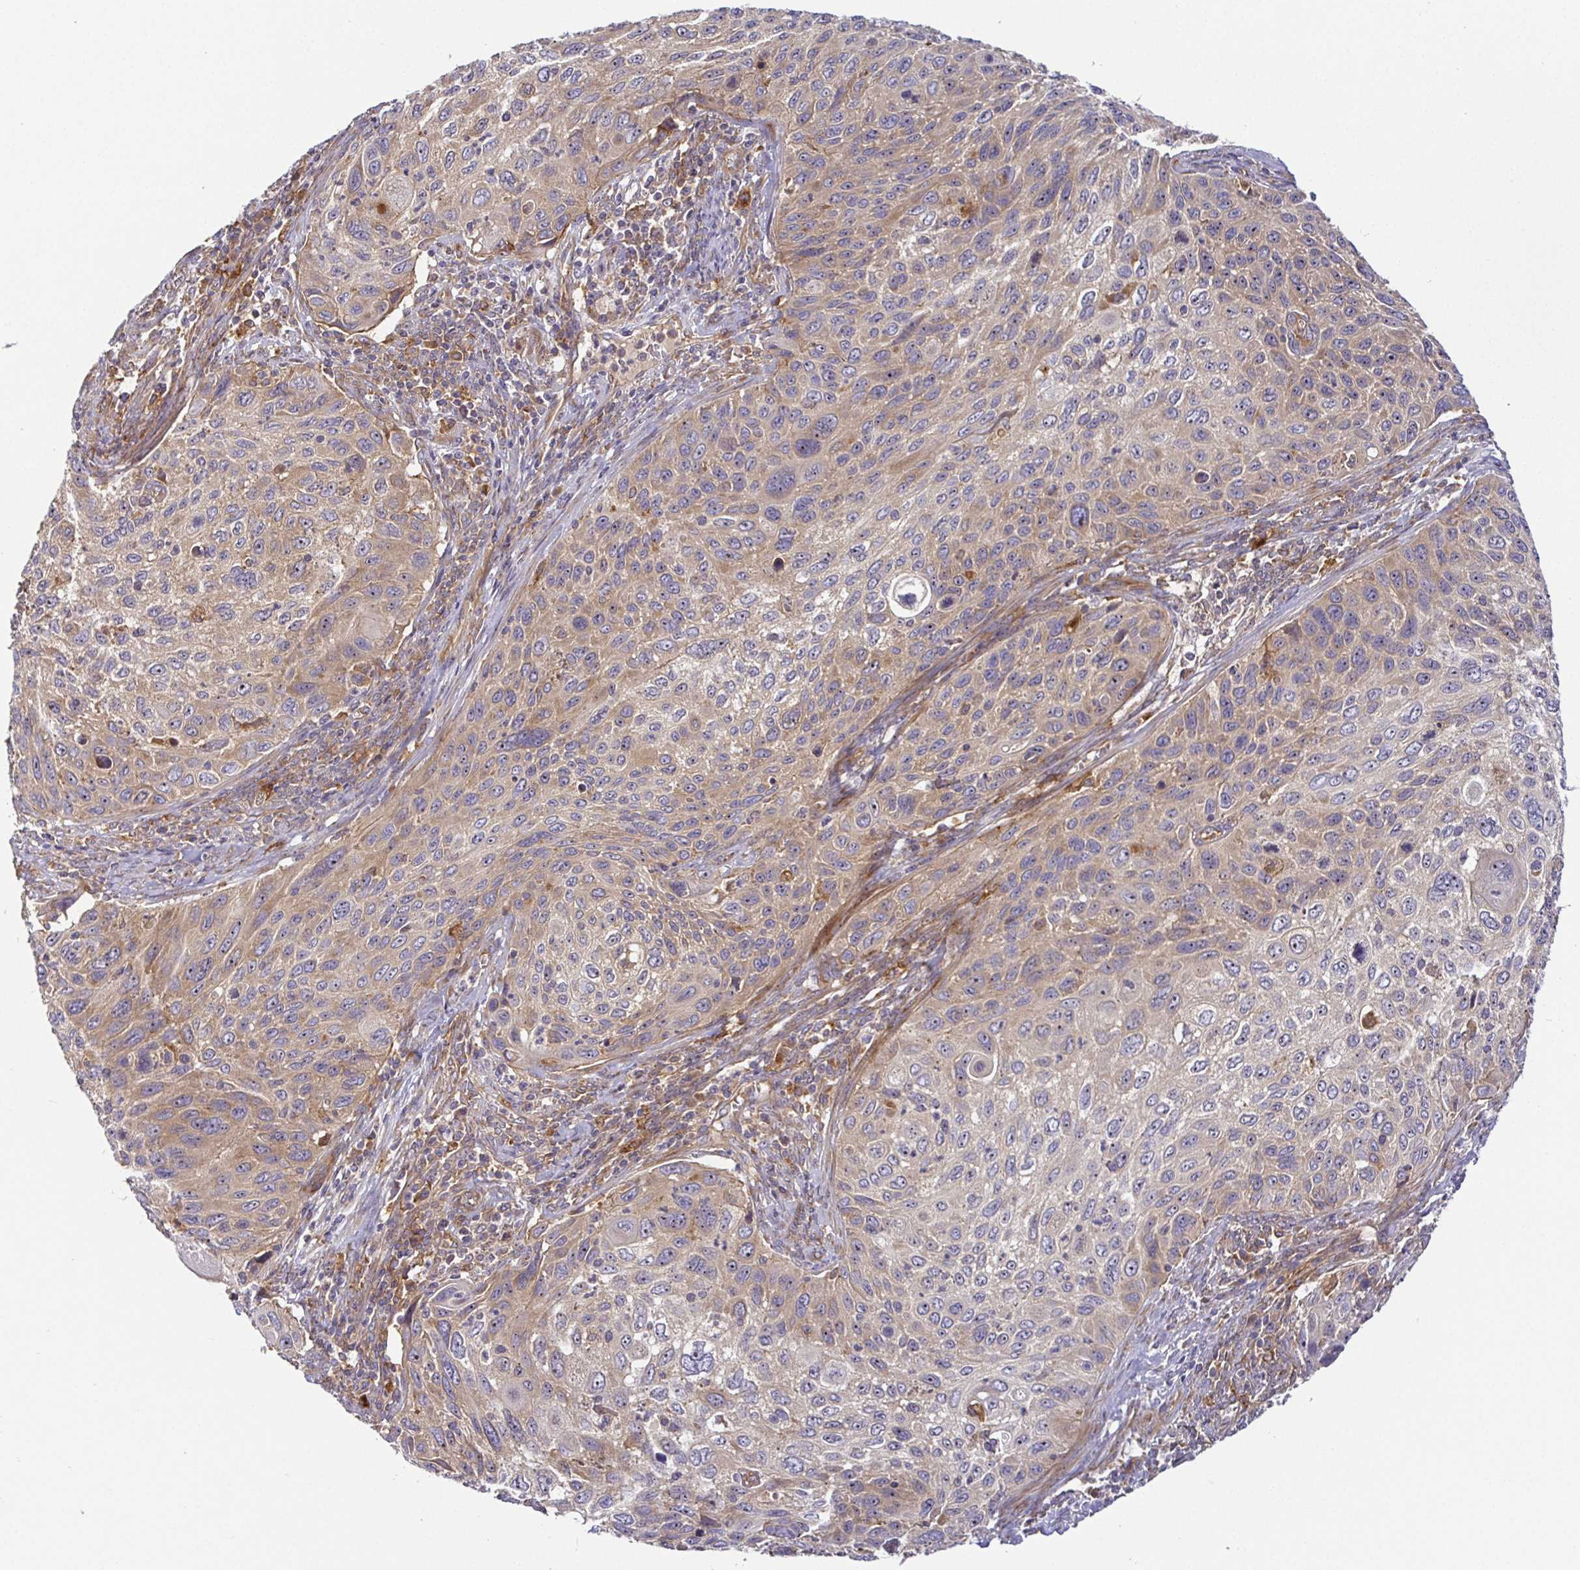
{"staining": {"intensity": "weak", "quantity": "25%-75%", "location": "cytoplasmic/membranous"}, "tissue": "cervical cancer", "cell_type": "Tumor cells", "image_type": "cancer", "snomed": [{"axis": "morphology", "description": "Squamous cell carcinoma, NOS"}, {"axis": "topography", "description": "Cervix"}], "caption": "Human cervical cancer stained with a protein marker exhibits weak staining in tumor cells.", "gene": "SNX8", "patient": {"sex": "female", "age": 70}}